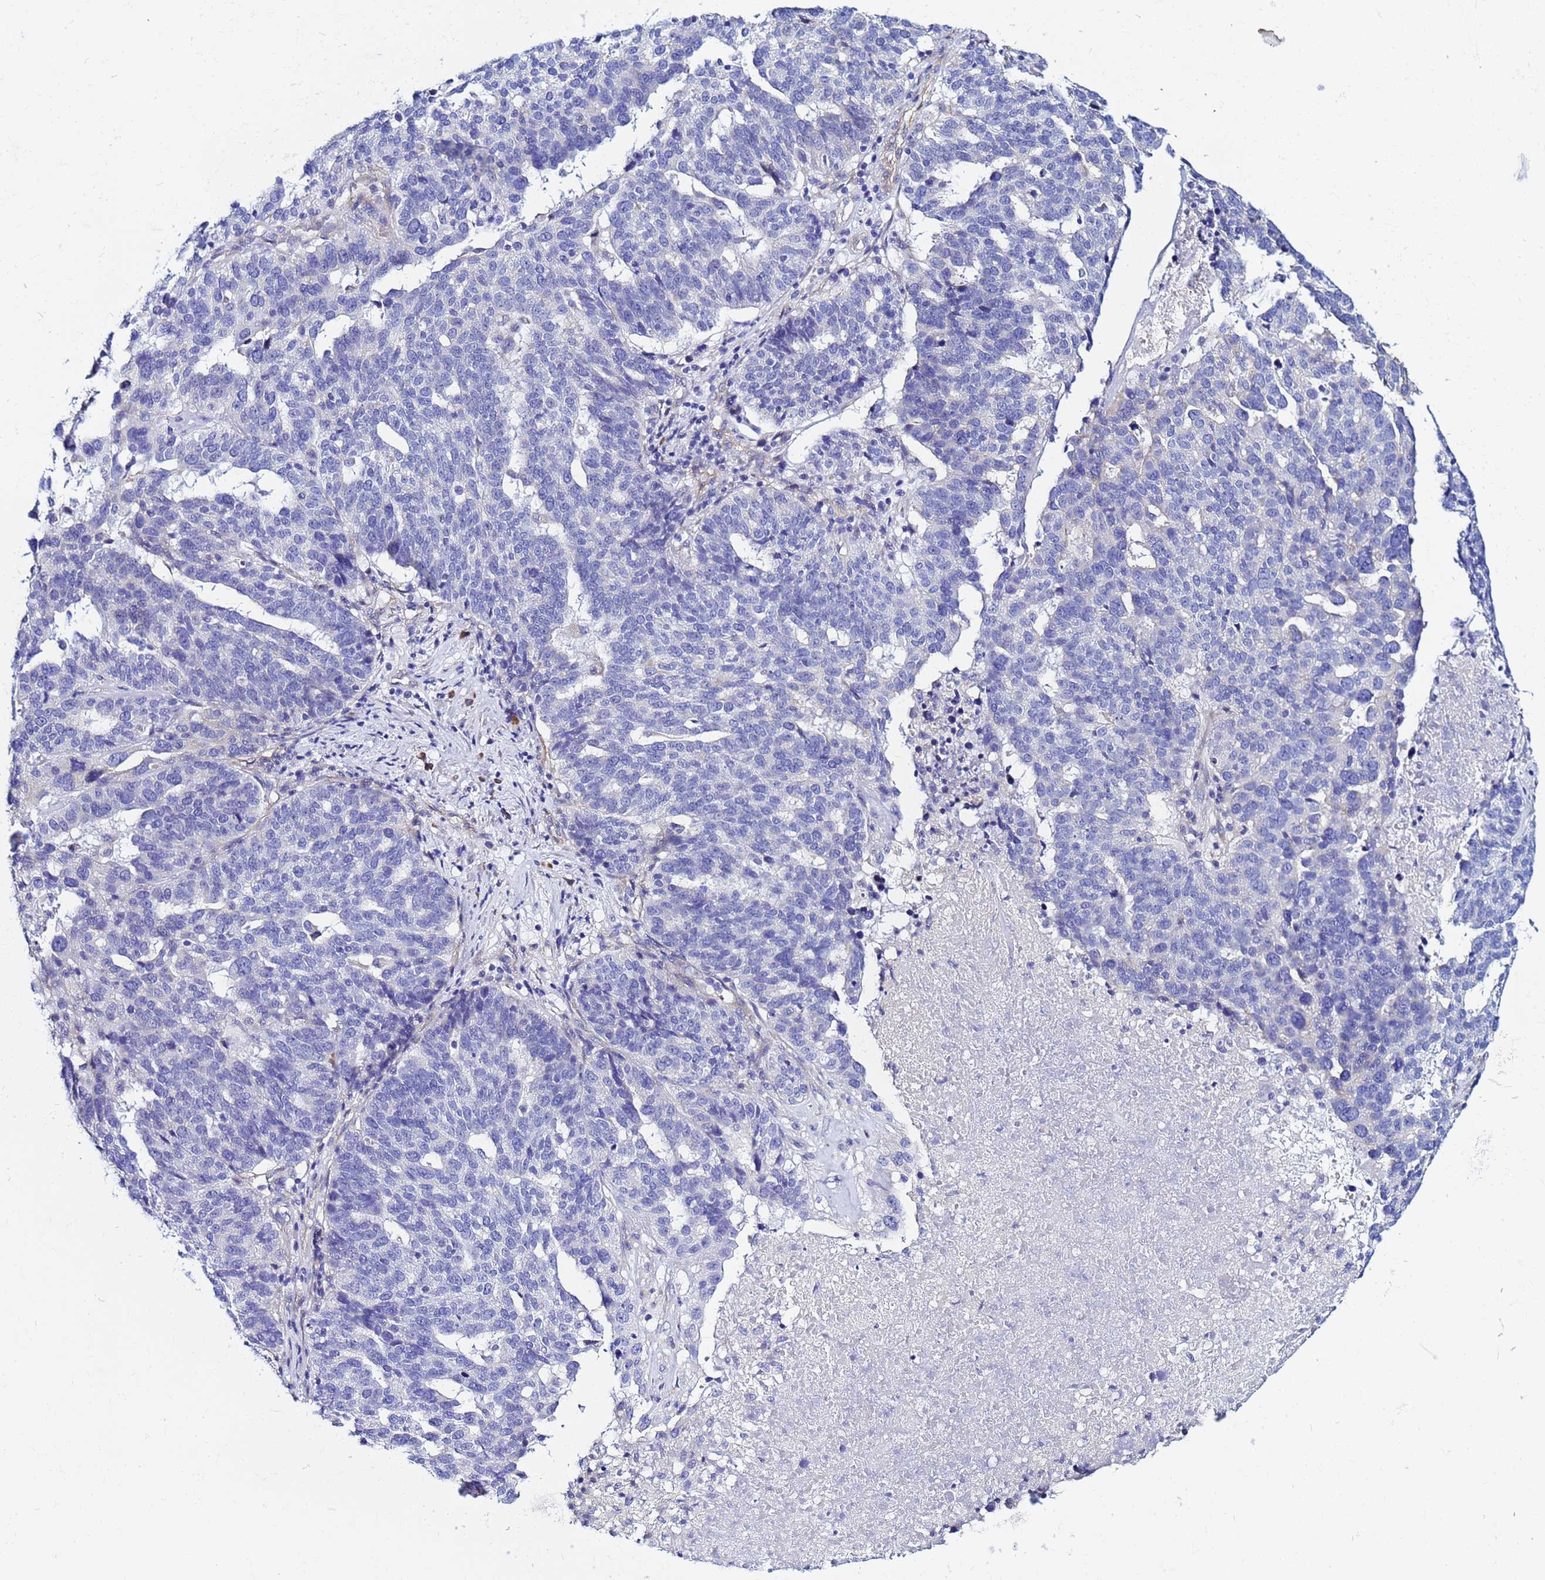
{"staining": {"intensity": "negative", "quantity": "none", "location": "none"}, "tissue": "ovarian cancer", "cell_type": "Tumor cells", "image_type": "cancer", "snomed": [{"axis": "morphology", "description": "Cystadenocarcinoma, serous, NOS"}, {"axis": "topography", "description": "Ovary"}], "caption": "Immunohistochemistry (IHC) photomicrograph of neoplastic tissue: human ovarian cancer stained with DAB shows no significant protein expression in tumor cells.", "gene": "JRKL", "patient": {"sex": "female", "age": 59}}